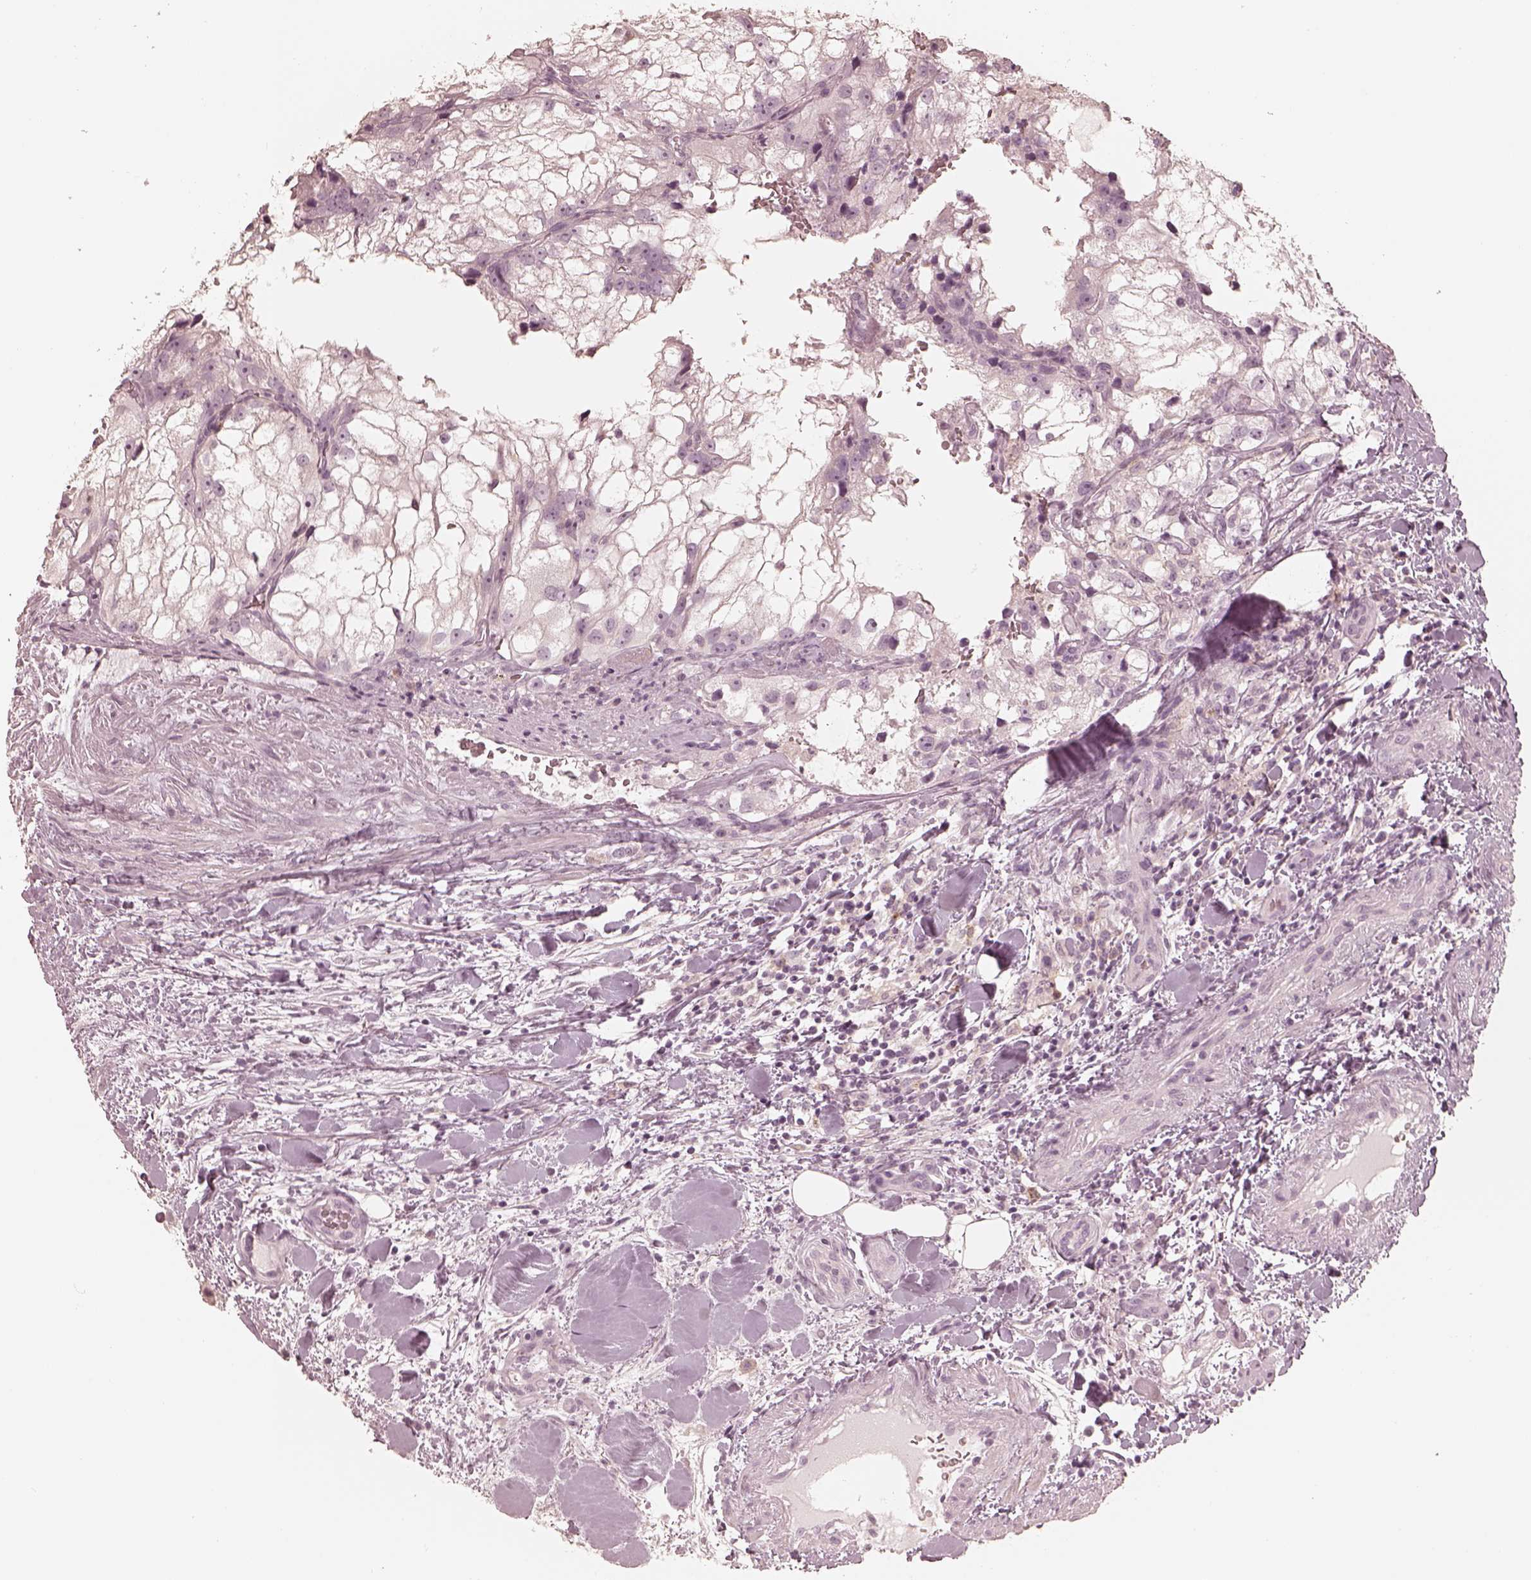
{"staining": {"intensity": "negative", "quantity": "none", "location": "none"}, "tissue": "renal cancer", "cell_type": "Tumor cells", "image_type": "cancer", "snomed": [{"axis": "morphology", "description": "Adenocarcinoma, NOS"}, {"axis": "topography", "description": "Kidney"}], "caption": "A histopathology image of renal cancer stained for a protein reveals no brown staining in tumor cells.", "gene": "CALR3", "patient": {"sex": "male", "age": 59}}